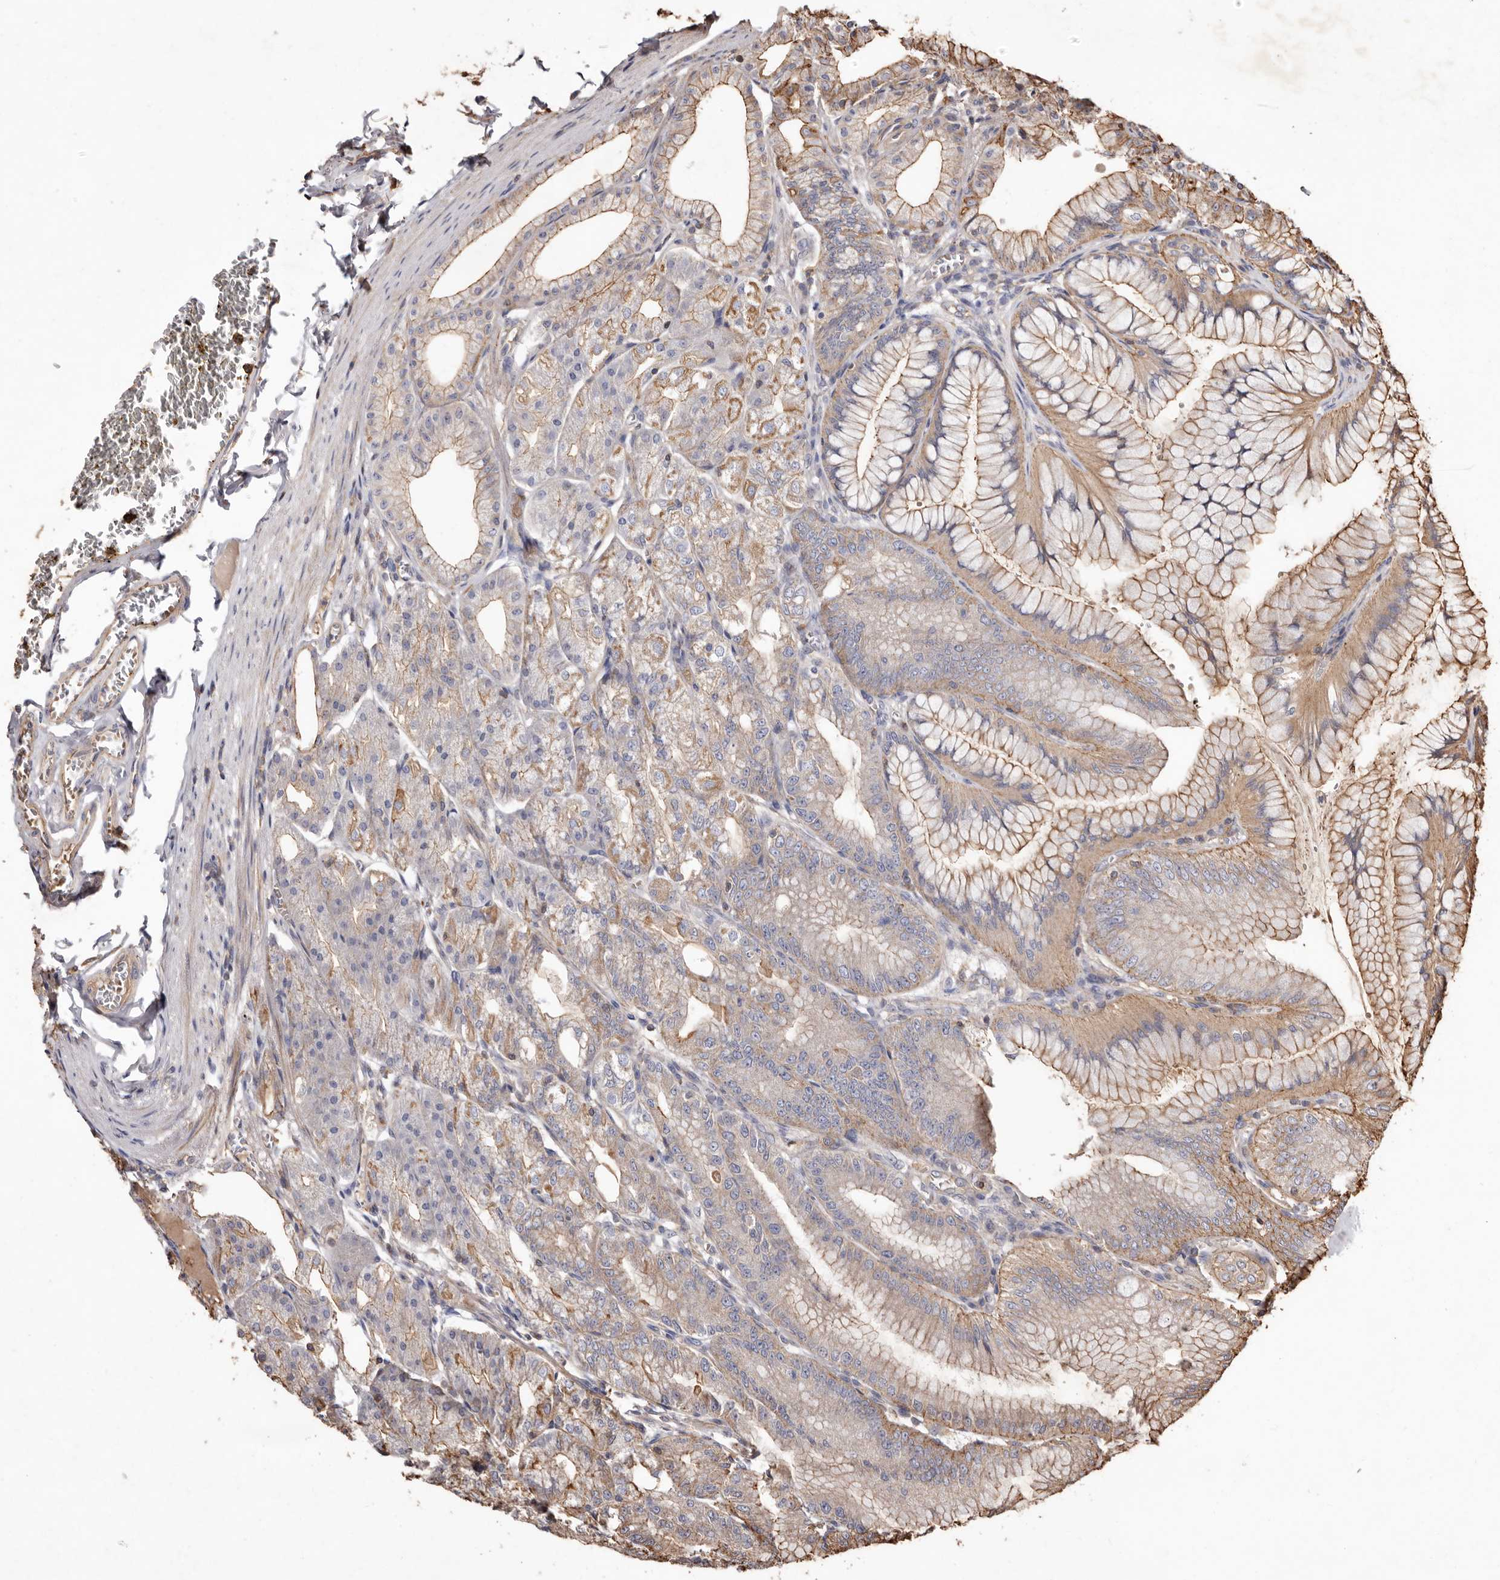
{"staining": {"intensity": "moderate", "quantity": "25%-75%", "location": "cytoplasmic/membranous"}, "tissue": "stomach", "cell_type": "Glandular cells", "image_type": "normal", "snomed": [{"axis": "morphology", "description": "Normal tissue, NOS"}, {"axis": "topography", "description": "Stomach, lower"}], "caption": "Moderate cytoplasmic/membranous protein positivity is present in about 25%-75% of glandular cells in stomach. (DAB (3,3'-diaminobenzidine) = brown stain, brightfield microscopy at high magnification).", "gene": "COQ8B", "patient": {"sex": "male", "age": 71}}